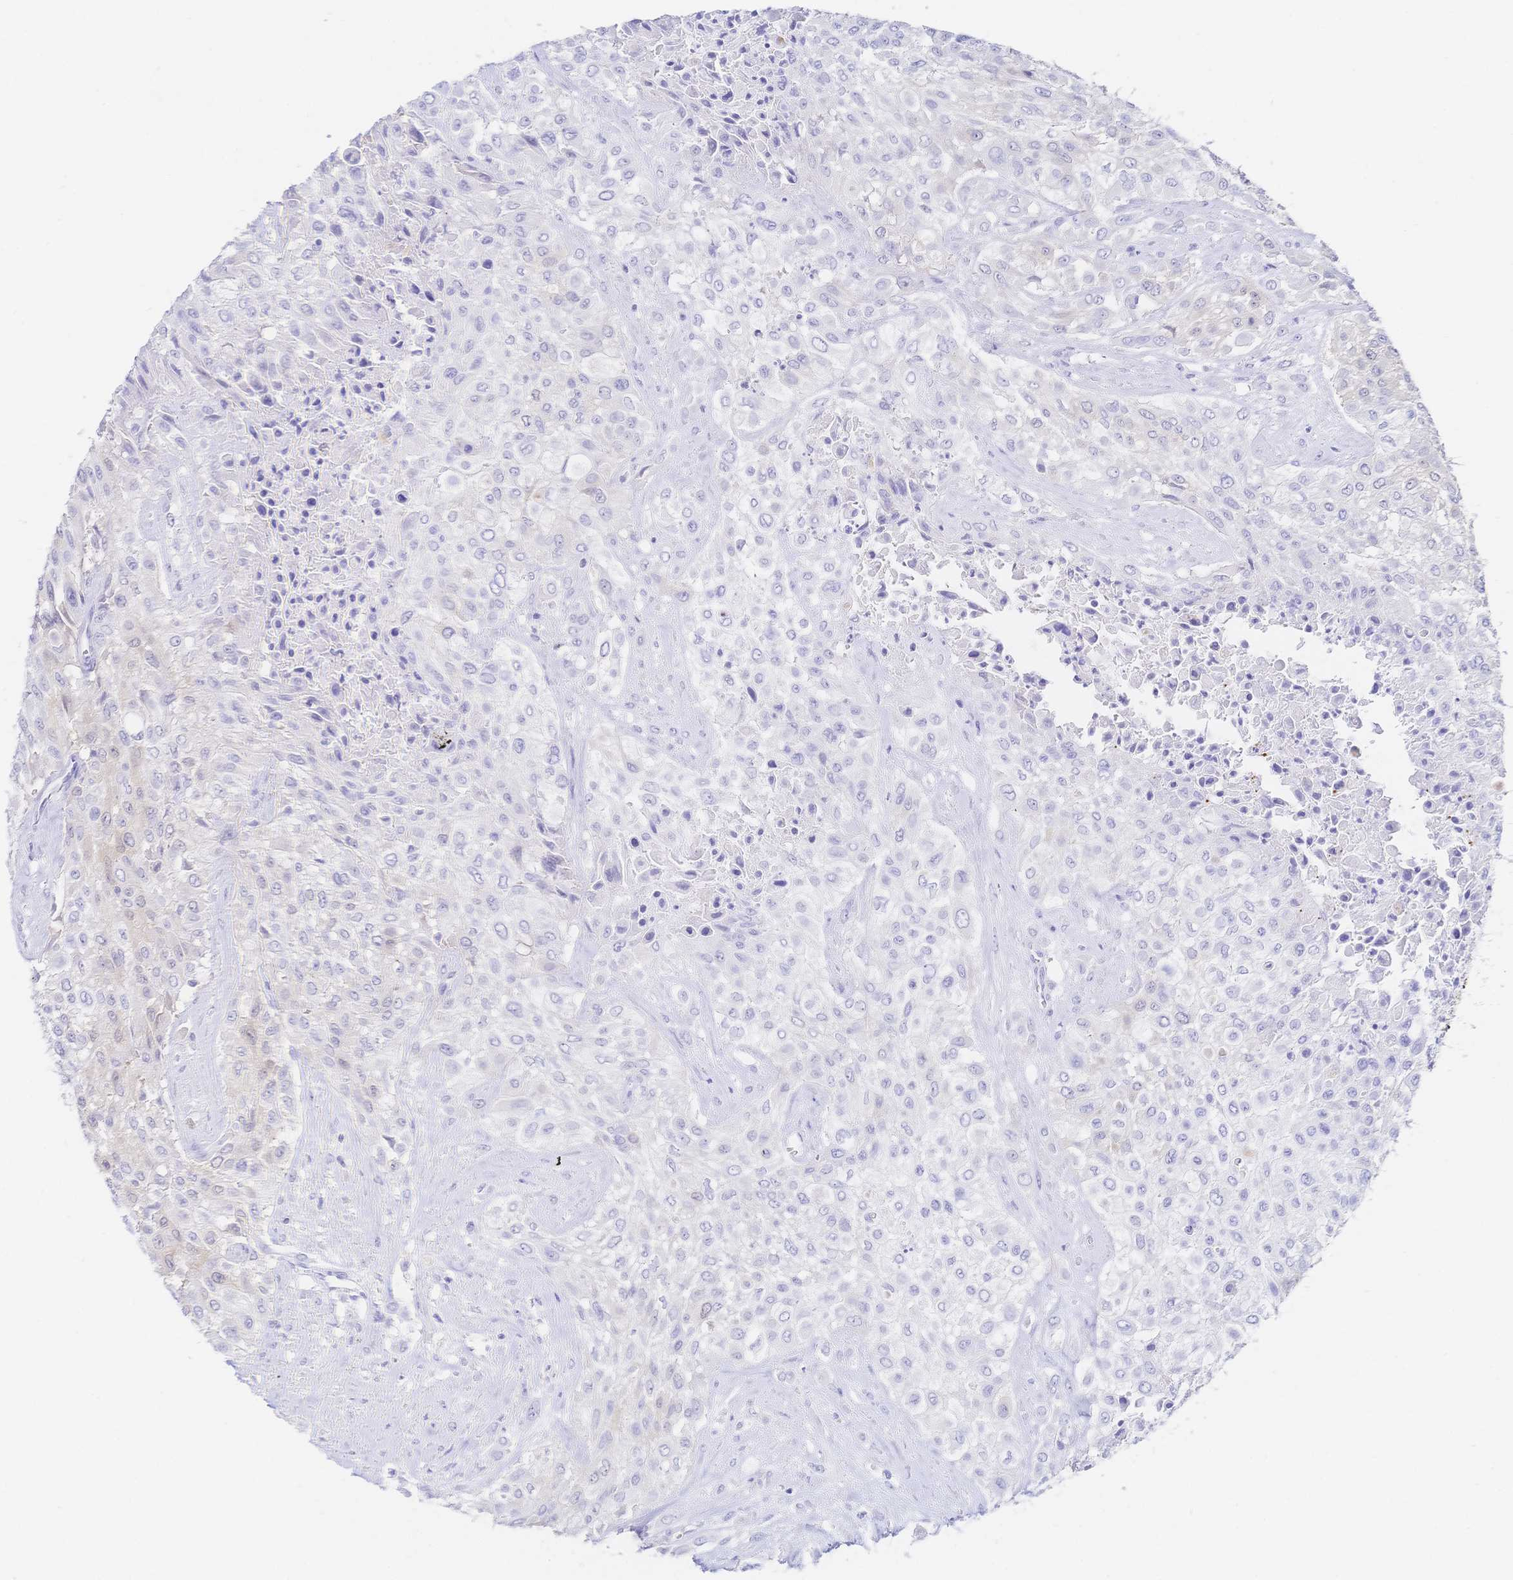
{"staining": {"intensity": "weak", "quantity": "25%-75%", "location": "cytoplasmic/membranous"}, "tissue": "urothelial cancer", "cell_type": "Tumor cells", "image_type": "cancer", "snomed": [{"axis": "morphology", "description": "Urothelial carcinoma, High grade"}, {"axis": "topography", "description": "Urinary bladder"}], "caption": "Protein positivity by immunohistochemistry displays weak cytoplasmic/membranous expression in approximately 25%-75% of tumor cells in high-grade urothelial carcinoma.", "gene": "RRM1", "patient": {"sex": "male", "age": 57}}